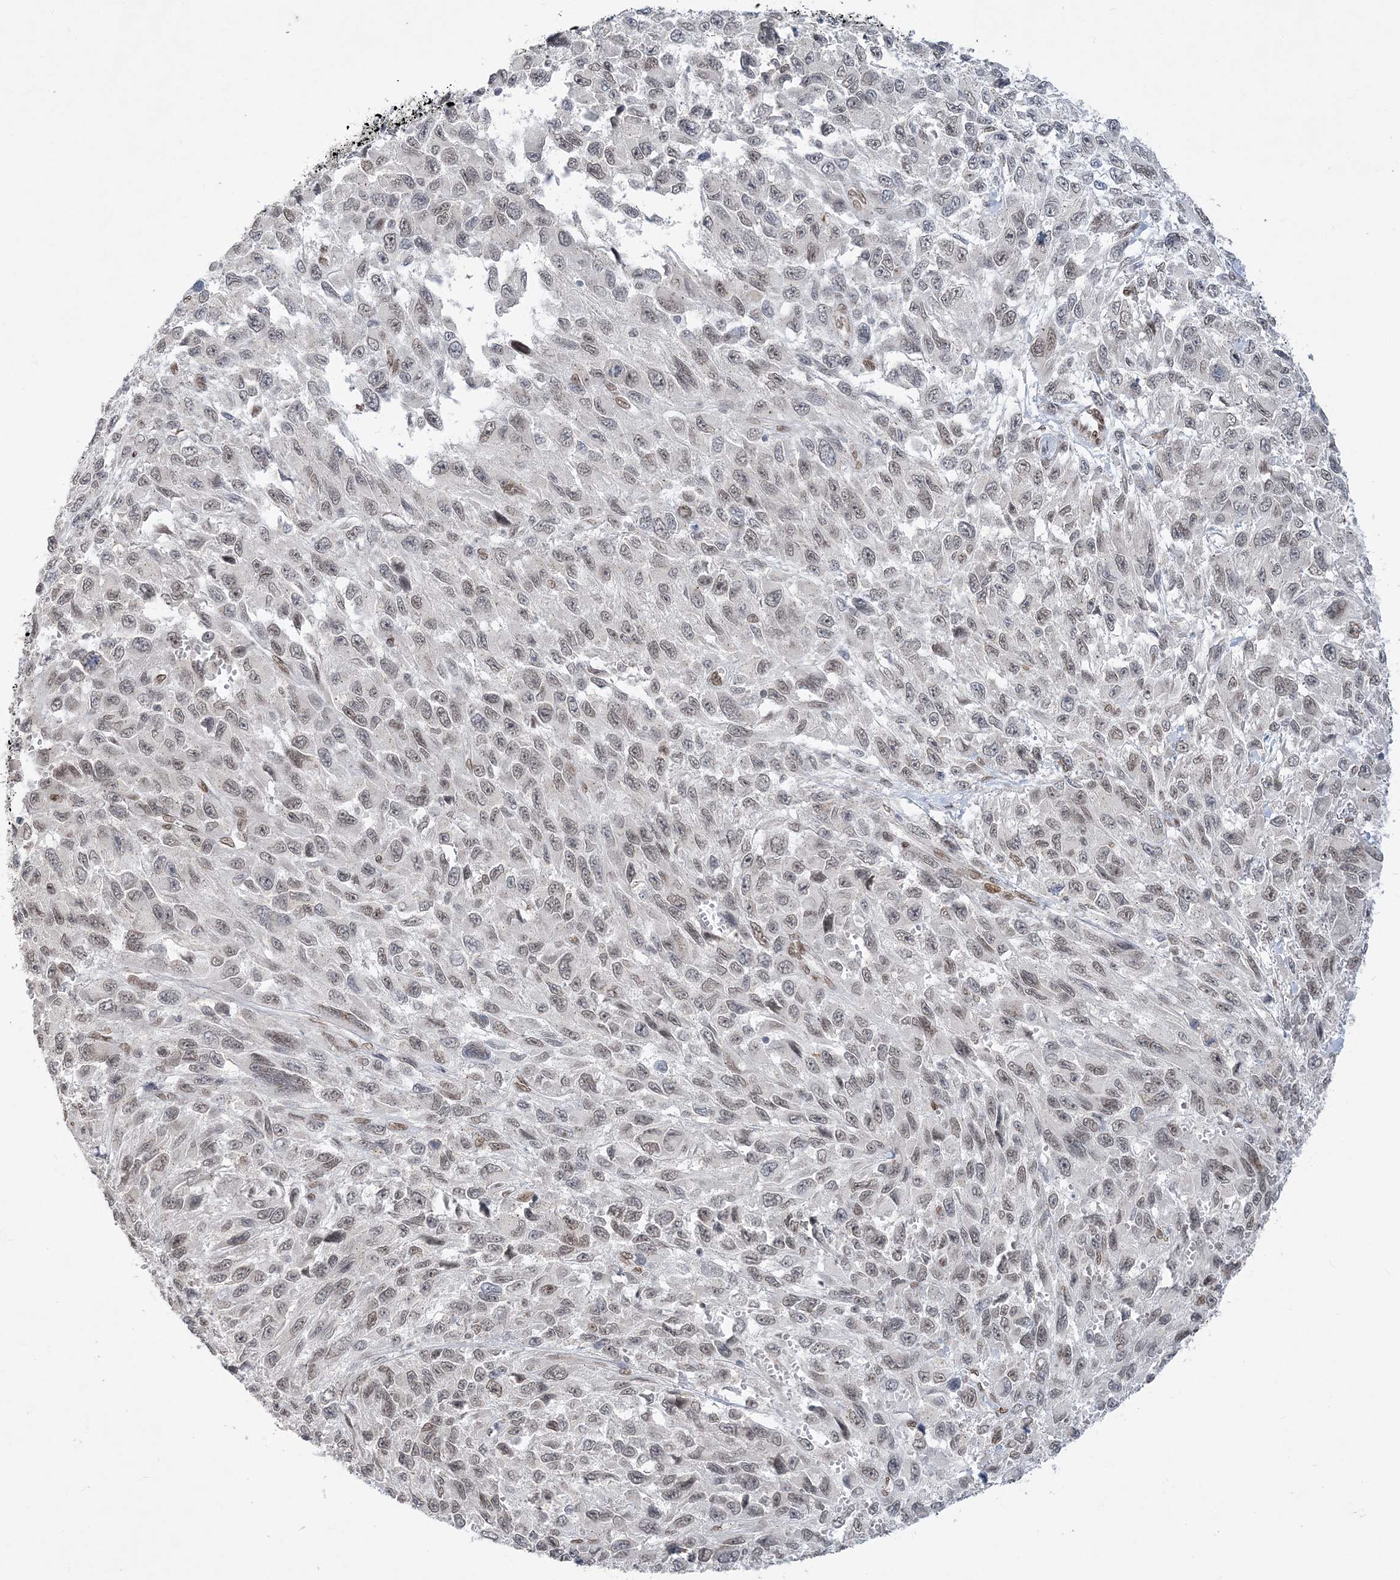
{"staining": {"intensity": "negative", "quantity": "none", "location": "none"}, "tissue": "melanoma", "cell_type": "Tumor cells", "image_type": "cancer", "snomed": [{"axis": "morphology", "description": "Malignant melanoma, NOS"}, {"axis": "topography", "description": "Skin"}], "caption": "DAB (3,3'-diaminobenzidine) immunohistochemical staining of melanoma displays no significant positivity in tumor cells.", "gene": "WAC", "patient": {"sex": "female", "age": 96}}